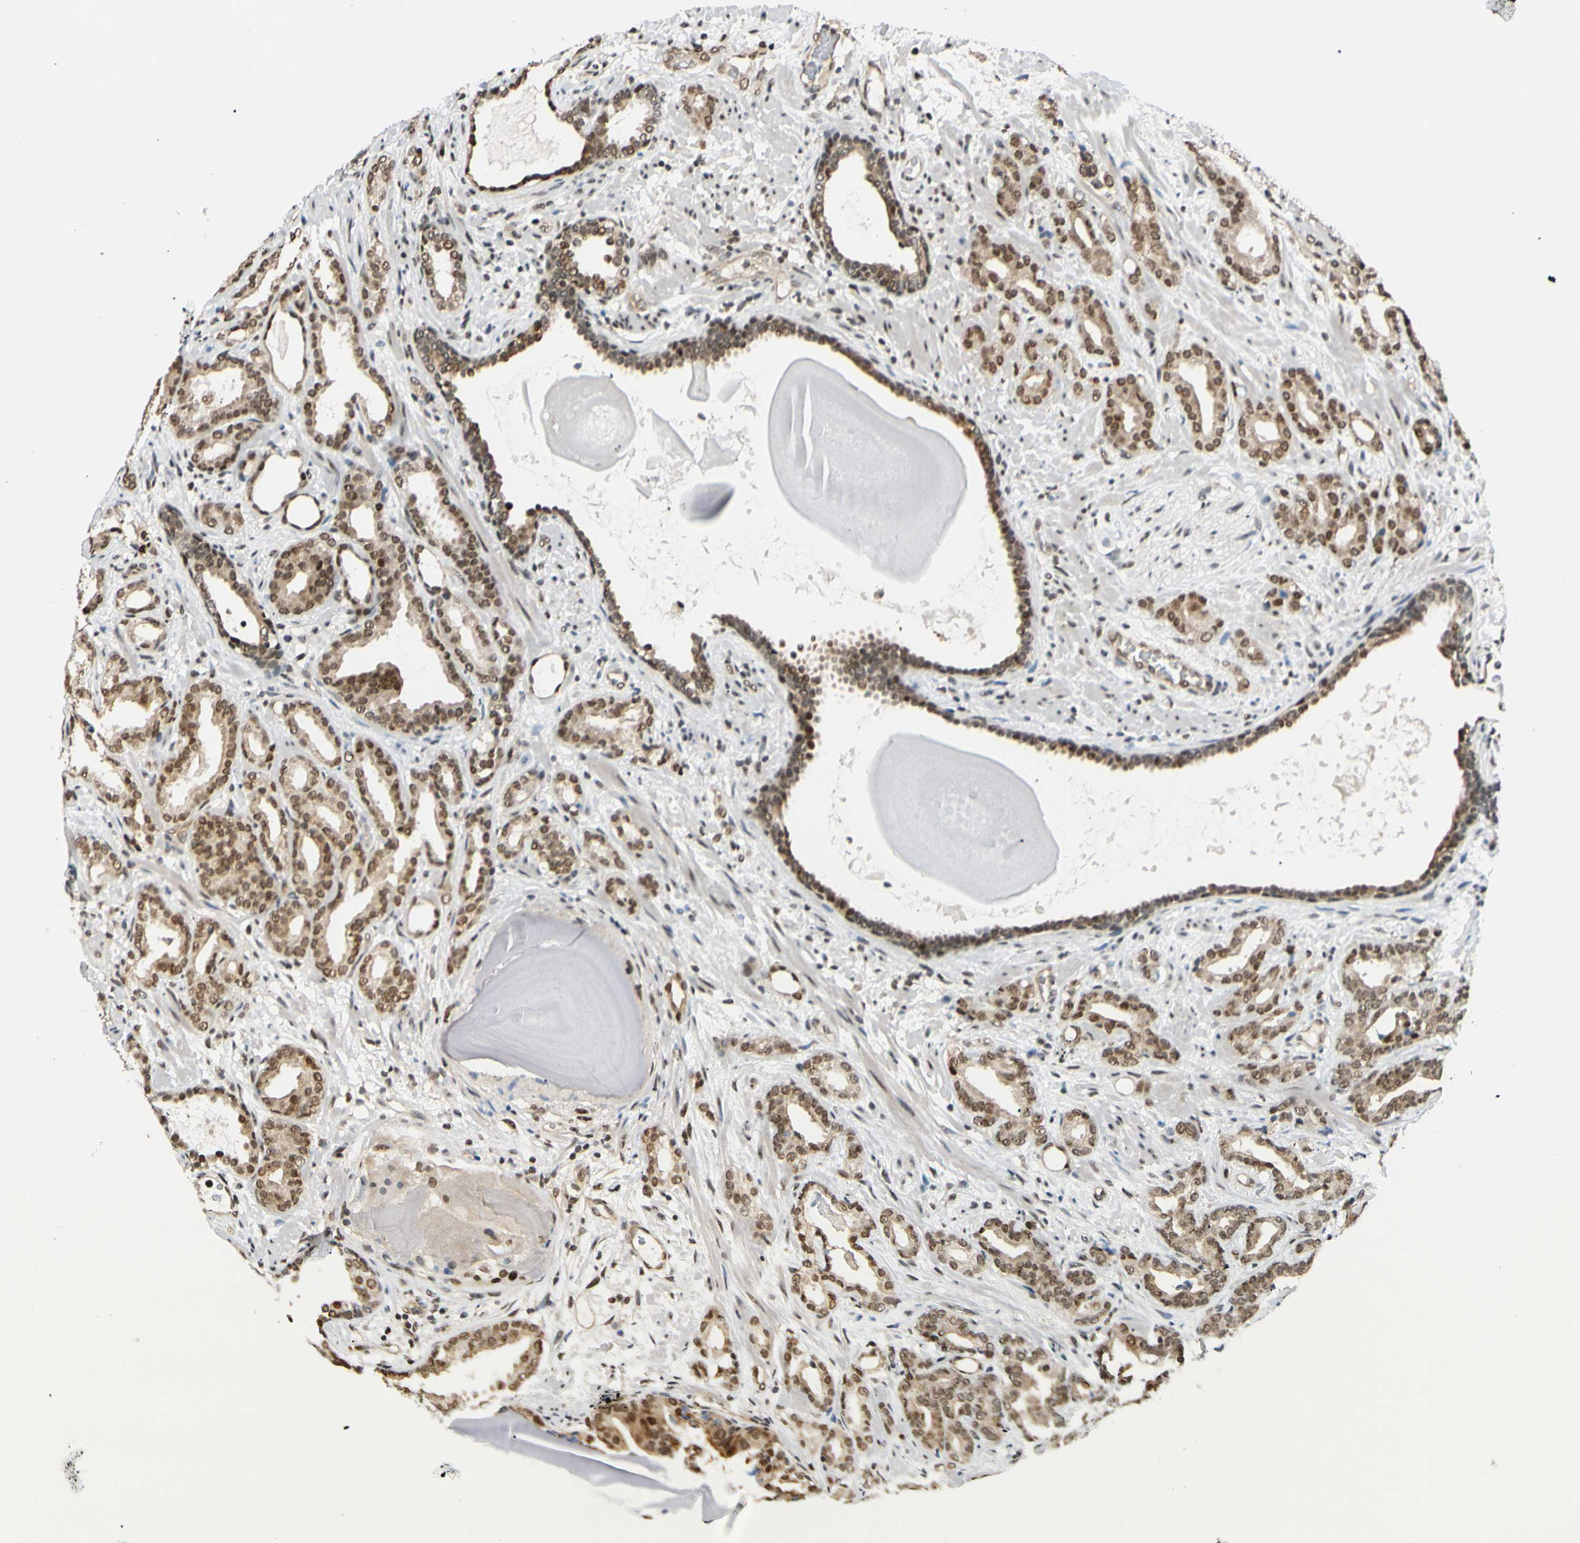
{"staining": {"intensity": "moderate", "quantity": ">75%", "location": "nuclear"}, "tissue": "prostate cancer", "cell_type": "Tumor cells", "image_type": "cancer", "snomed": [{"axis": "morphology", "description": "Adenocarcinoma, Low grade"}, {"axis": "topography", "description": "Prostate"}], "caption": "Protein staining shows moderate nuclear expression in approximately >75% of tumor cells in prostate cancer.", "gene": "SUFU", "patient": {"sex": "male", "age": 63}}